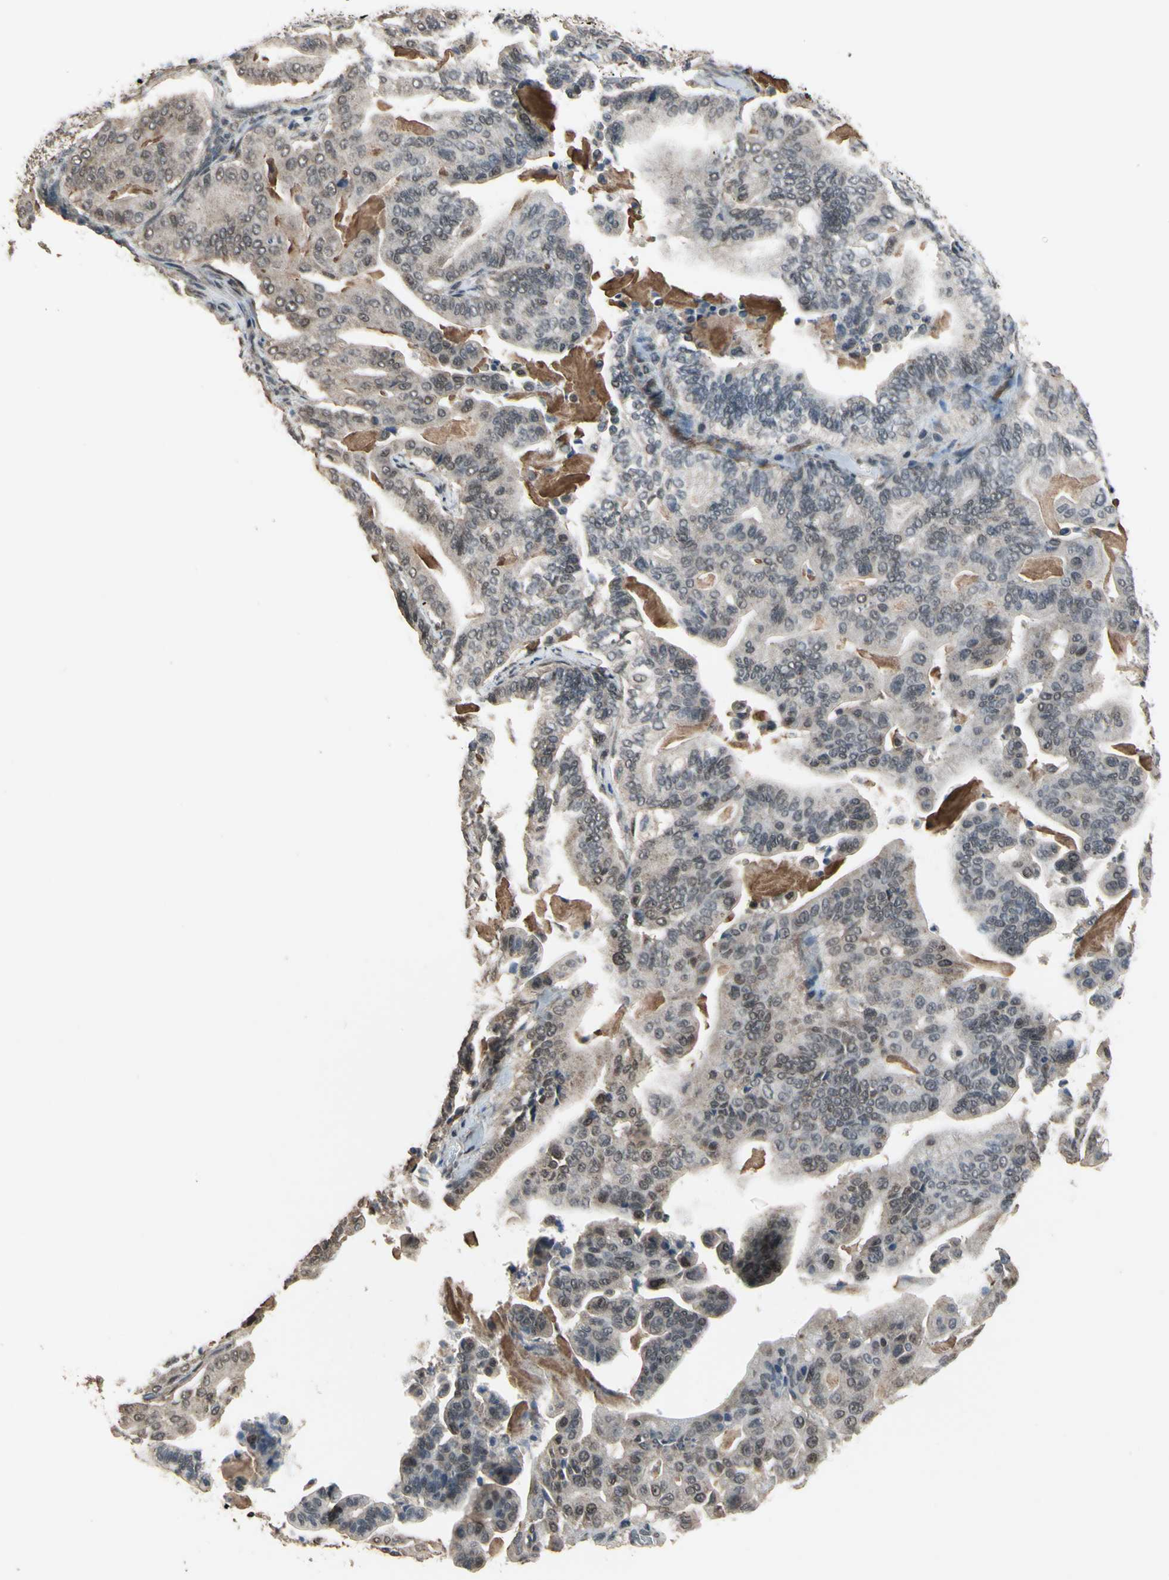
{"staining": {"intensity": "weak", "quantity": "25%-75%", "location": "cytoplasmic/membranous,nuclear"}, "tissue": "pancreatic cancer", "cell_type": "Tumor cells", "image_type": "cancer", "snomed": [{"axis": "morphology", "description": "Adenocarcinoma, NOS"}, {"axis": "topography", "description": "Pancreas"}], "caption": "Immunohistochemistry of human pancreatic cancer (adenocarcinoma) displays low levels of weak cytoplasmic/membranous and nuclear positivity in approximately 25%-75% of tumor cells. (DAB (3,3'-diaminobenzidine) IHC, brown staining for protein, blue staining for nuclei).", "gene": "ZNF174", "patient": {"sex": "male", "age": 63}}